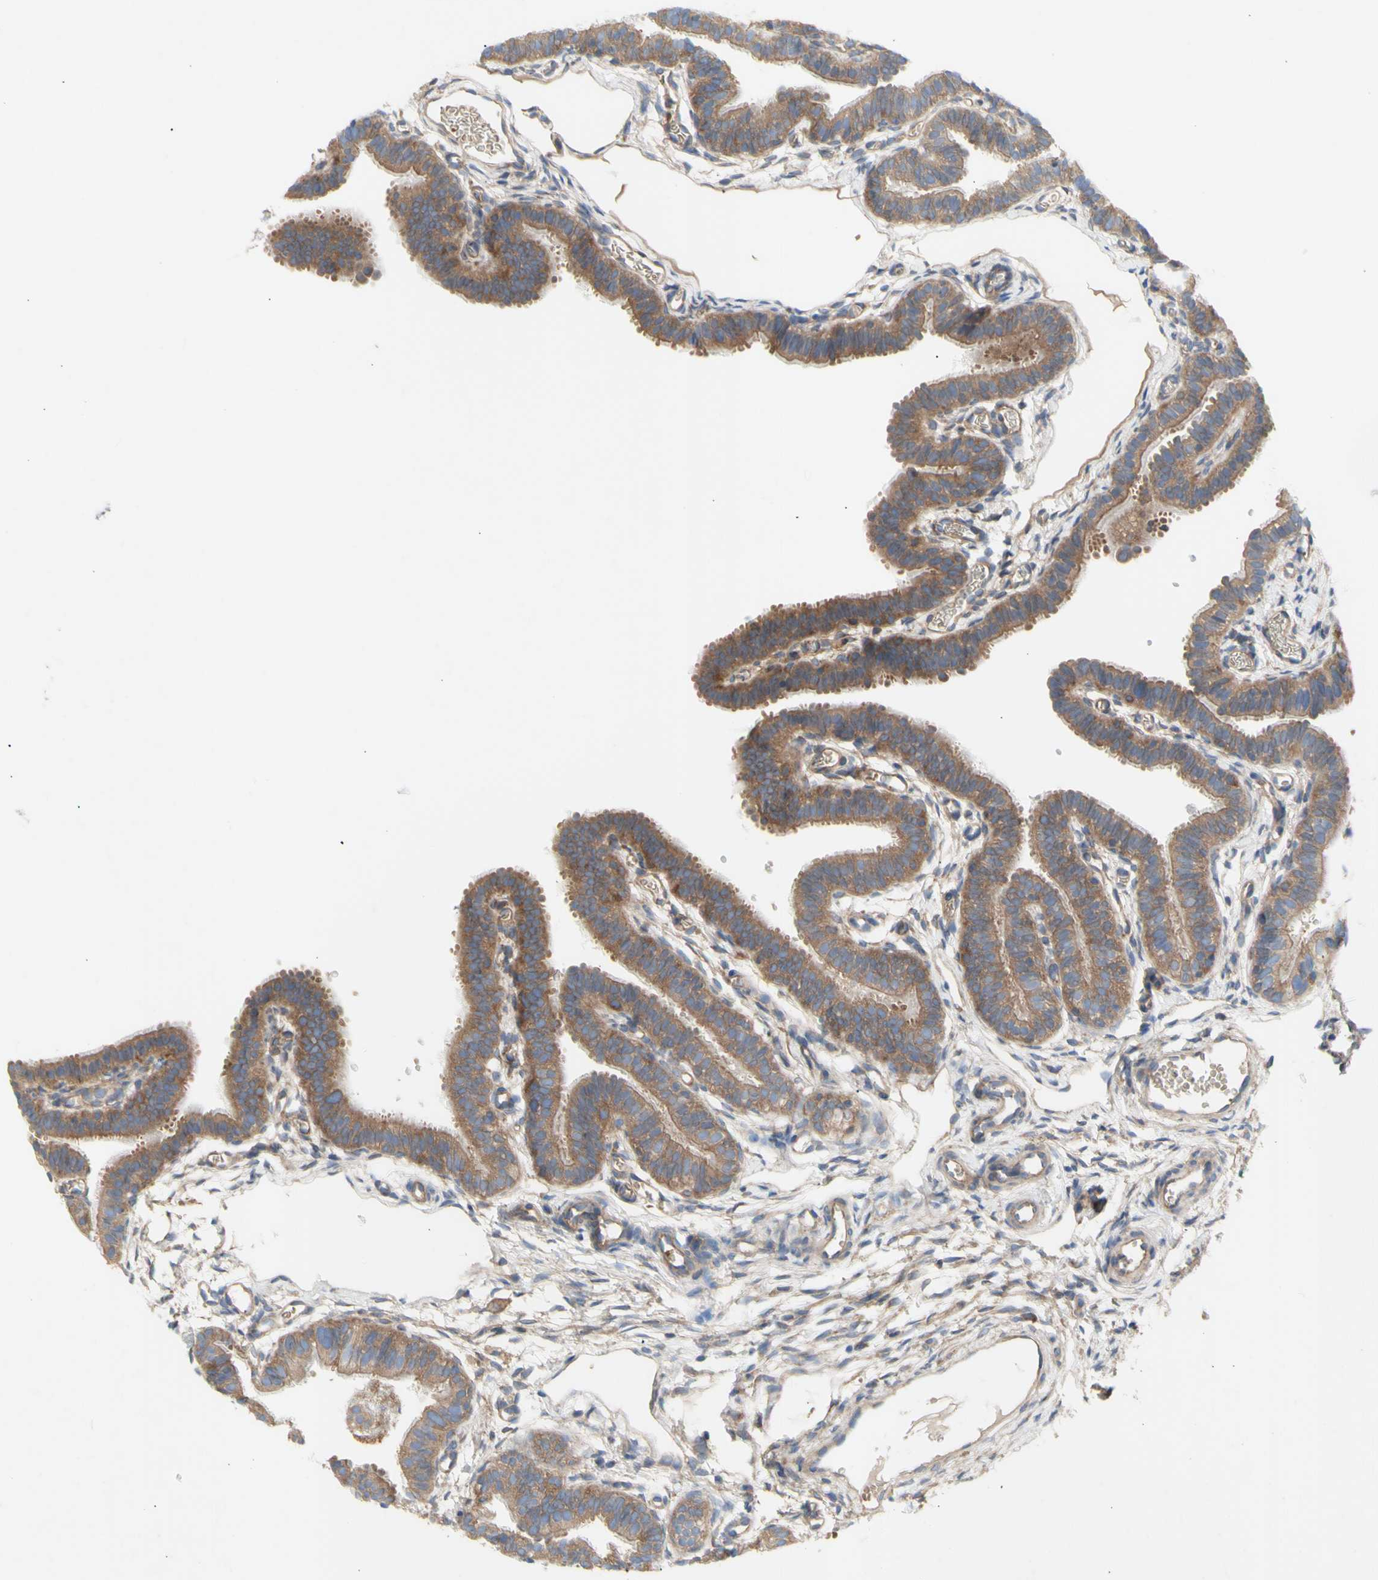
{"staining": {"intensity": "moderate", "quantity": ">75%", "location": "cytoplasmic/membranous"}, "tissue": "fallopian tube", "cell_type": "Glandular cells", "image_type": "normal", "snomed": [{"axis": "morphology", "description": "Normal tissue, NOS"}, {"axis": "topography", "description": "Fallopian tube"}, {"axis": "topography", "description": "Placenta"}], "caption": "Fallopian tube stained for a protein demonstrates moderate cytoplasmic/membranous positivity in glandular cells.", "gene": "KLC1", "patient": {"sex": "female", "age": 34}}